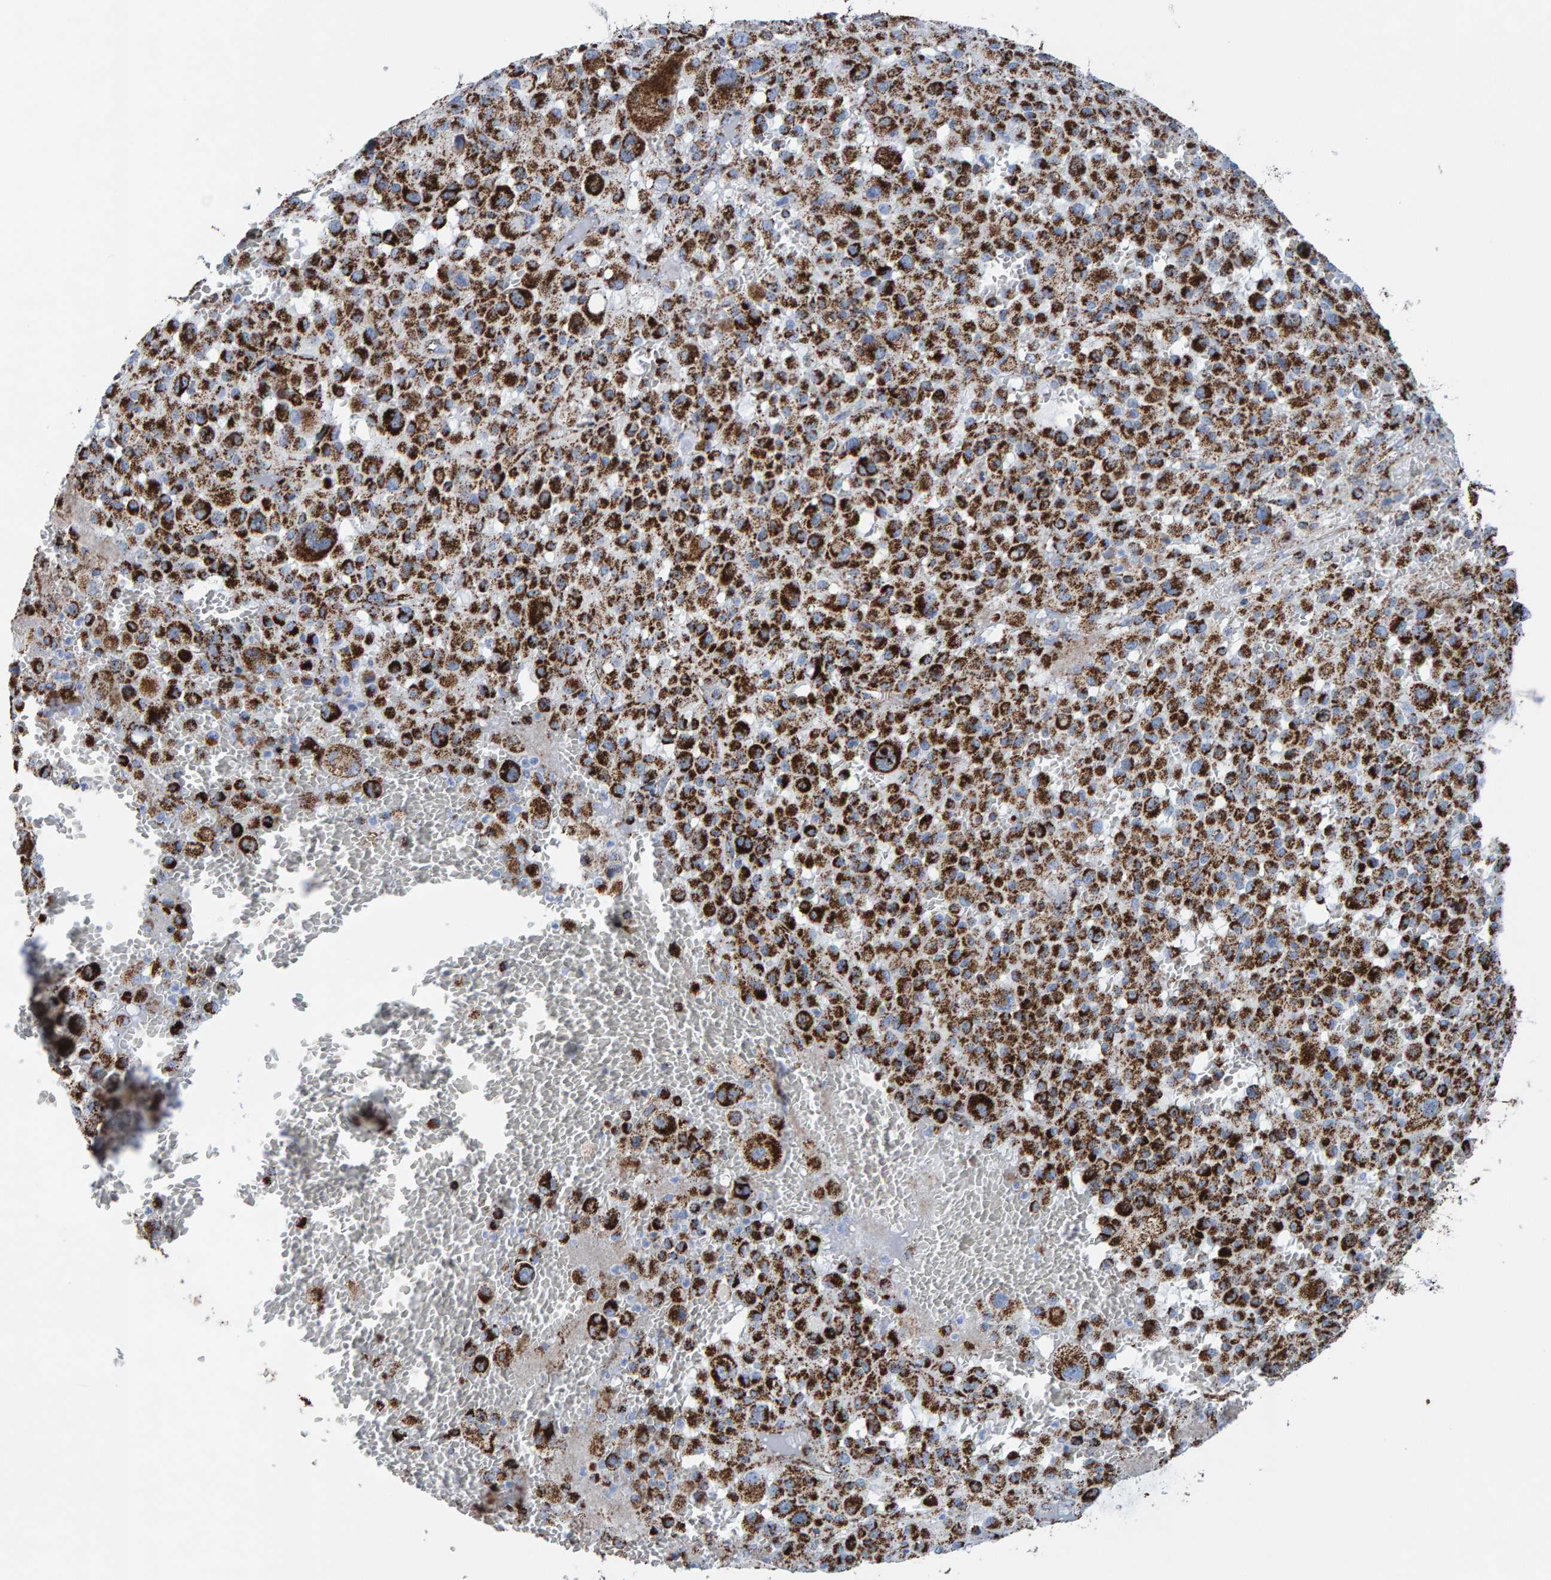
{"staining": {"intensity": "strong", "quantity": ">75%", "location": "cytoplasmic/membranous"}, "tissue": "melanoma", "cell_type": "Tumor cells", "image_type": "cancer", "snomed": [{"axis": "morphology", "description": "Malignant melanoma, Metastatic site"}, {"axis": "topography", "description": "Skin"}], "caption": "Approximately >75% of tumor cells in human melanoma show strong cytoplasmic/membranous protein staining as visualized by brown immunohistochemical staining.", "gene": "ENSG00000262660", "patient": {"sex": "female", "age": 74}}